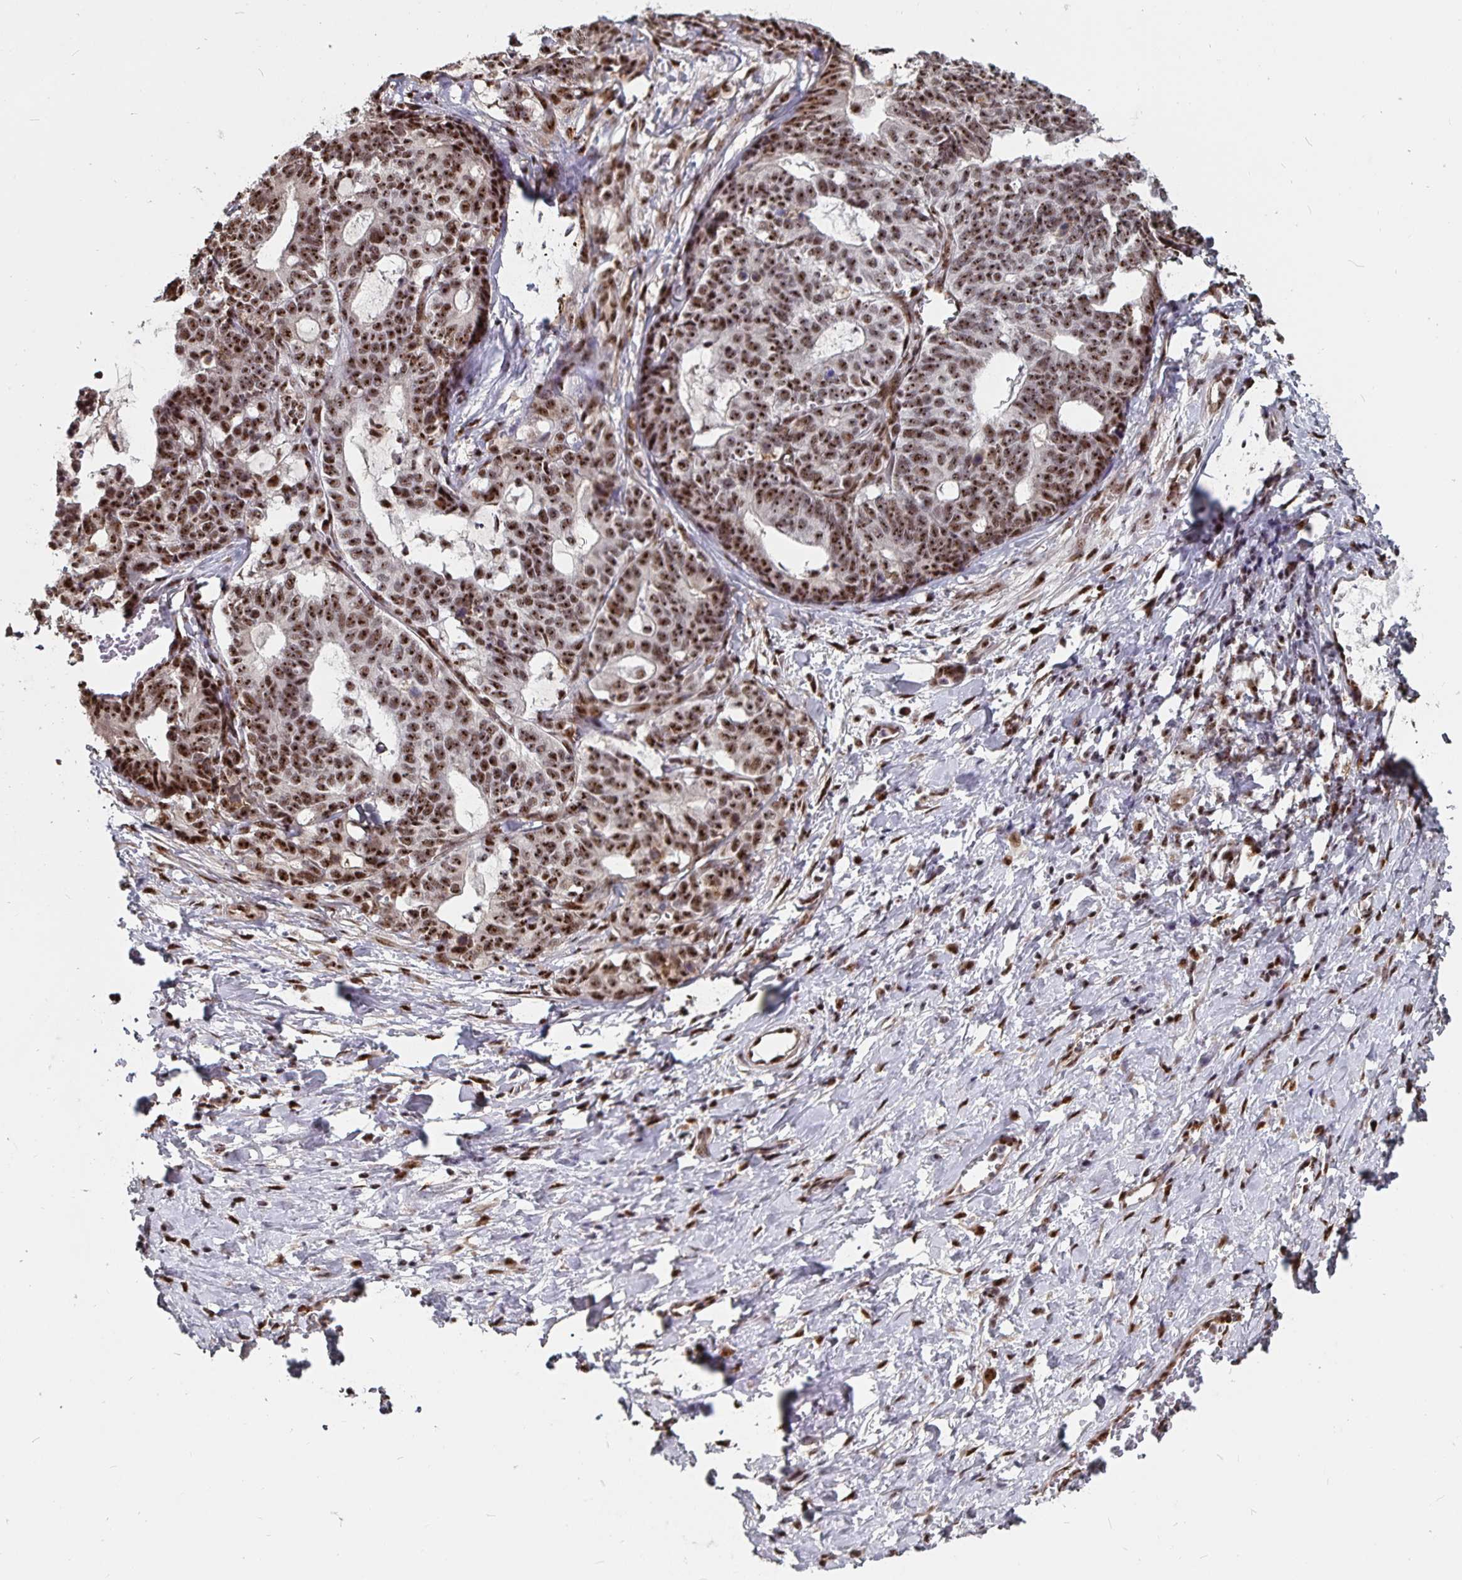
{"staining": {"intensity": "moderate", "quantity": ">75%", "location": "nuclear"}, "tissue": "stomach cancer", "cell_type": "Tumor cells", "image_type": "cancer", "snomed": [{"axis": "morphology", "description": "Normal tissue, NOS"}, {"axis": "morphology", "description": "Adenocarcinoma, NOS"}, {"axis": "topography", "description": "Stomach"}], "caption": "Stomach adenocarcinoma was stained to show a protein in brown. There is medium levels of moderate nuclear staining in approximately >75% of tumor cells. (brown staining indicates protein expression, while blue staining denotes nuclei).", "gene": "LAS1L", "patient": {"sex": "female", "age": 64}}